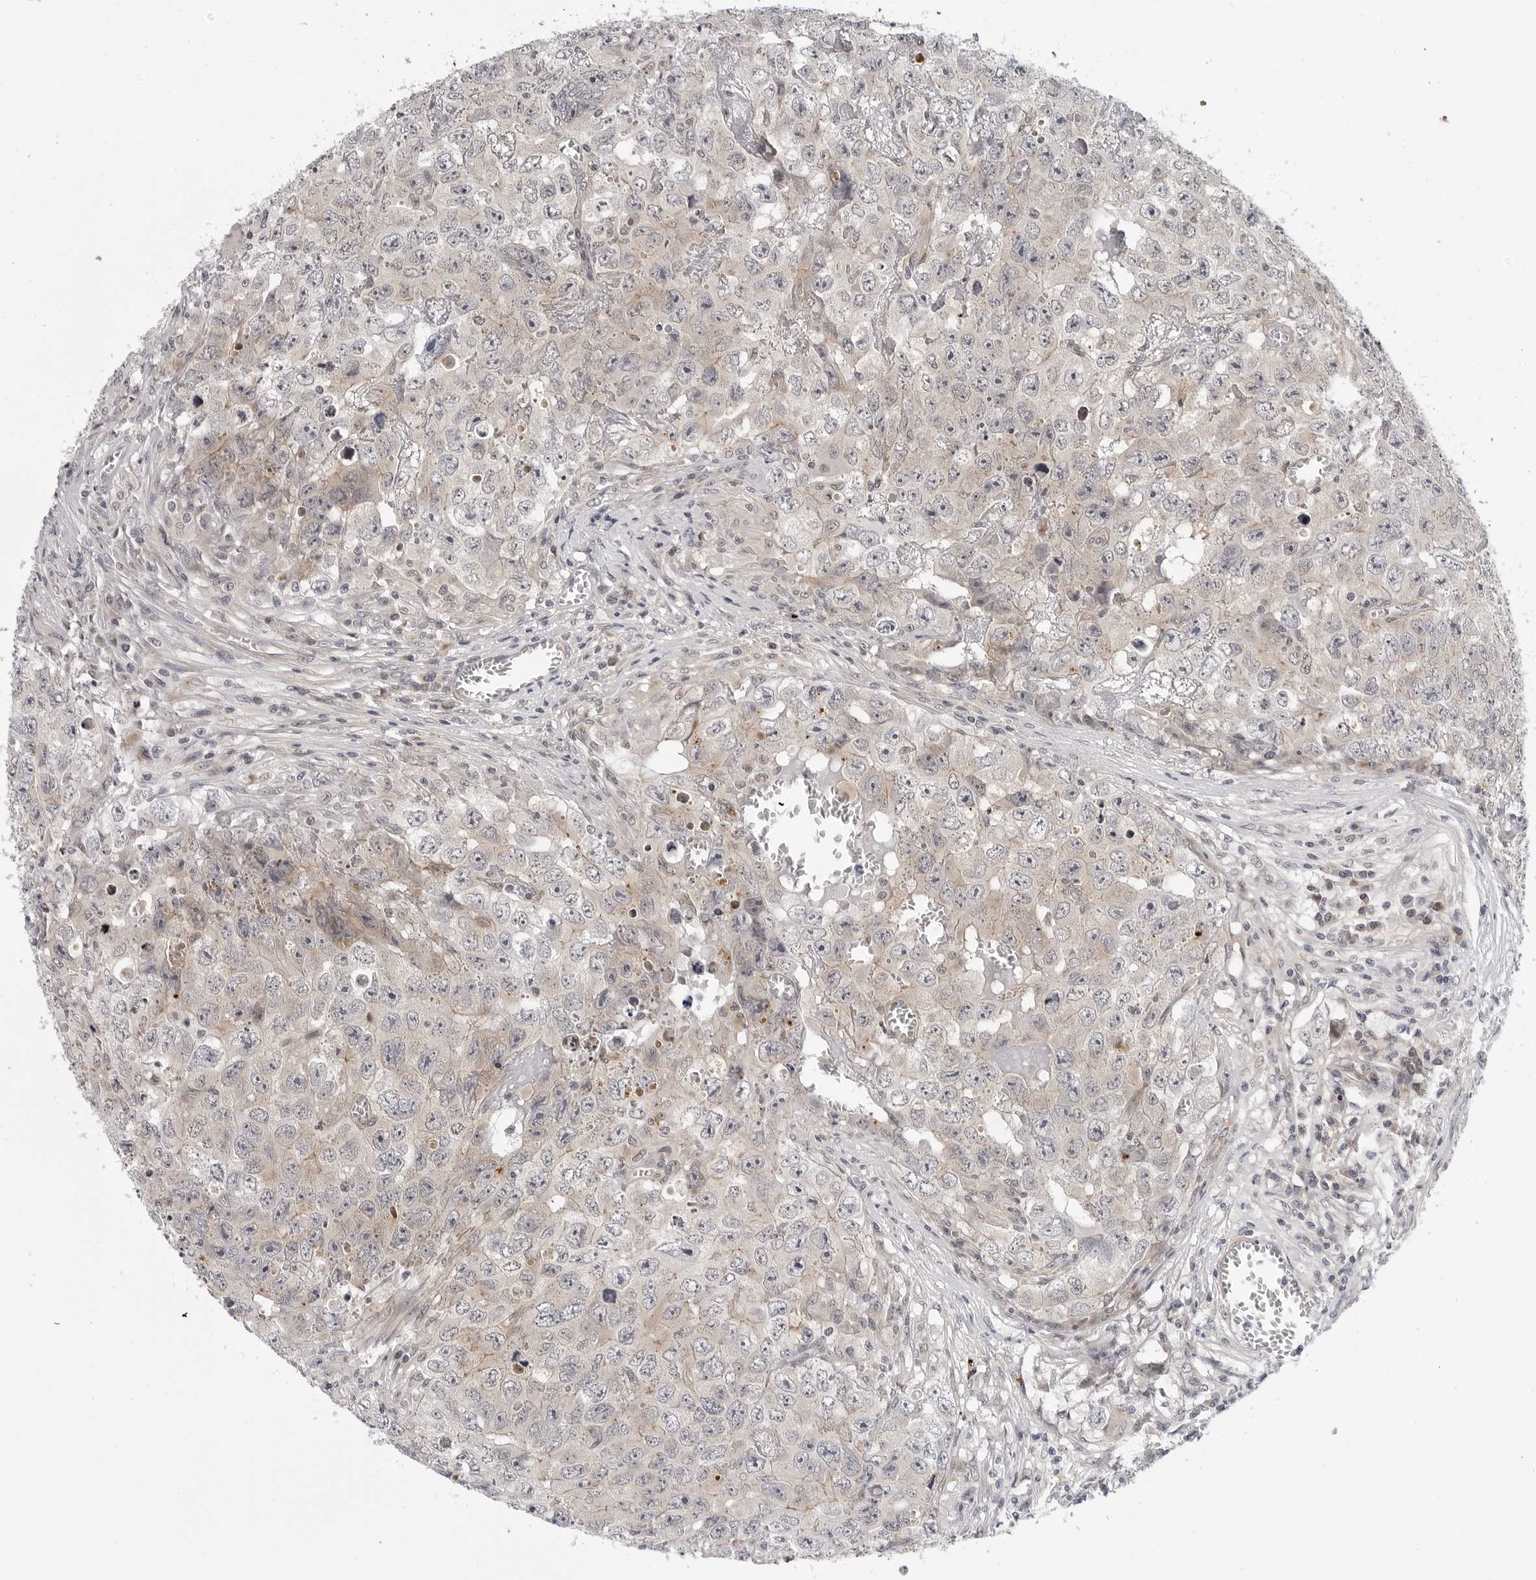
{"staining": {"intensity": "negative", "quantity": "none", "location": "none"}, "tissue": "testis cancer", "cell_type": "Tumor cells", "image_type": "cancer", "snomed": [{"axis": "morphology", "description": "Seminoma, NOS"}, {"axis": "morphology", "description": "Carcinoma, Embryonal, NOS"}, {"axis": "topography", "description": "Testis"}], "caption": "Tumor cells are negative for brown protein staining in testis seminoma.", "gene": "KIAA1614", "patient": {"sex": "male", "age": 43}}